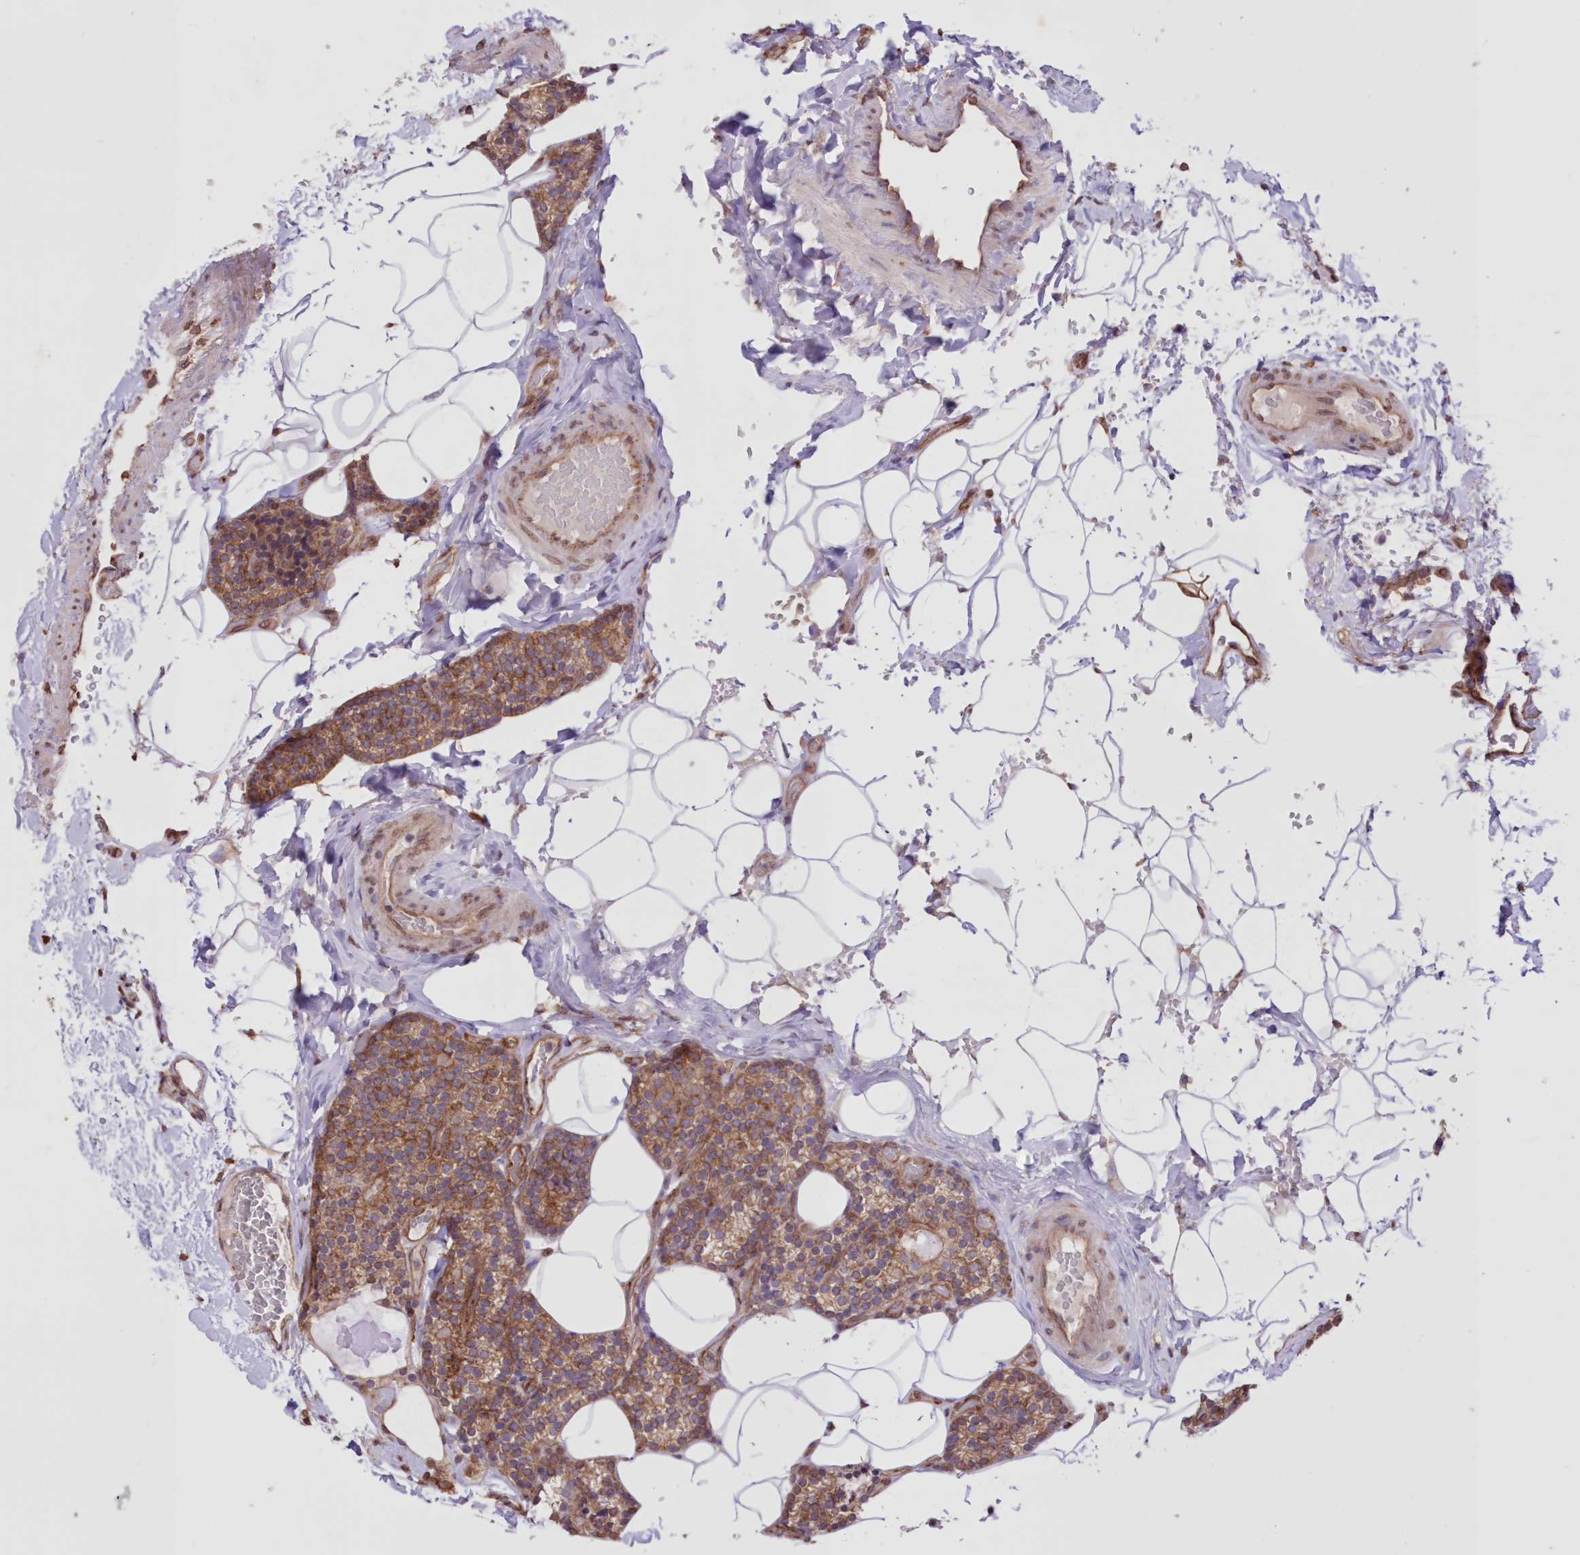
{"staining": {"intensity": "moderate", "quantity": "25%-75%", "location": "cytoplasmic/membranous,nuclear"}, "tissue": "parathyroid gland", "cell_type": "Glandular cells", "image_type": "normal", "snomed": [{"axis": "morphology", "description": "Normal tissue, NOS"}, {"axis": "topography", "description": "Parathyroid gland"}], "caption": "Moderate cytoplasmic/membranous,nuclear staining for a protein is appreciated in approximately 25%-75% of glandular cells of unremarkable parathyroid gland using immunohistochemistry.", "gene": "FCHO2", "patient": {"sex": "male", "age": 52}}